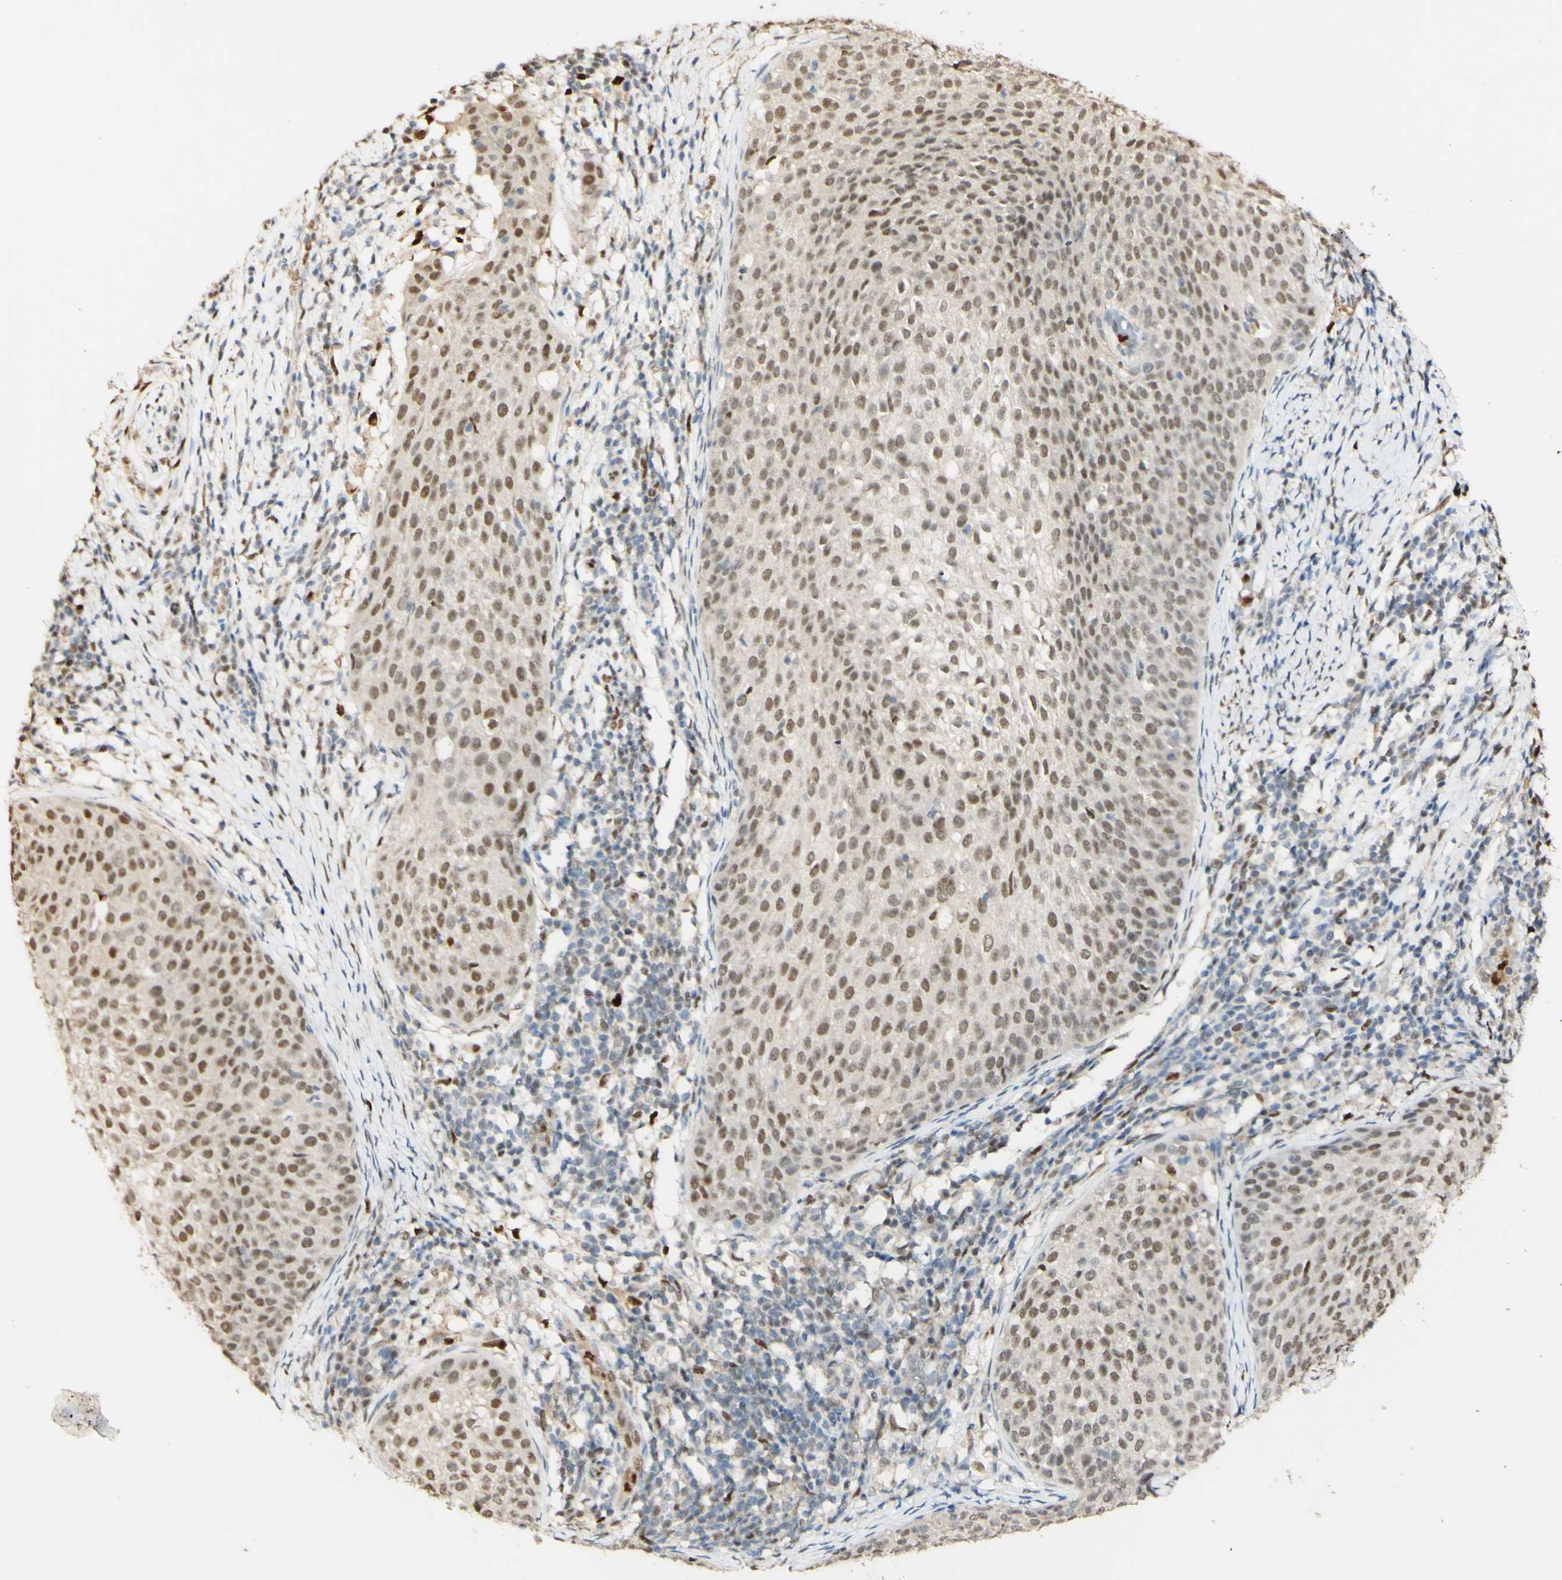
{"staining": {"intensity": "weak", "quantity": ">75%", "location": "nuclear"}, "tissue": "cervical cancer", "cell_type": "Tumor cells", "image_type": "cancer", "snomed": [{"axis": "morphology", "description": "Squamous cell carcinoma, NOS"}, {"axis": "topography", "description": "Cervix"}], "caption": "High-power microscopy captured an immunohistochemistry photomicrograph of cervical cancer, revealing weak nuclear expression in about >75% of tumor cells. (DAB (3,3'-diaminobenzidine) IHC with brightfield microscopy, high magnification).", "gene": "MAP3K4", "patient": {"sex": "female", "age": 51}}